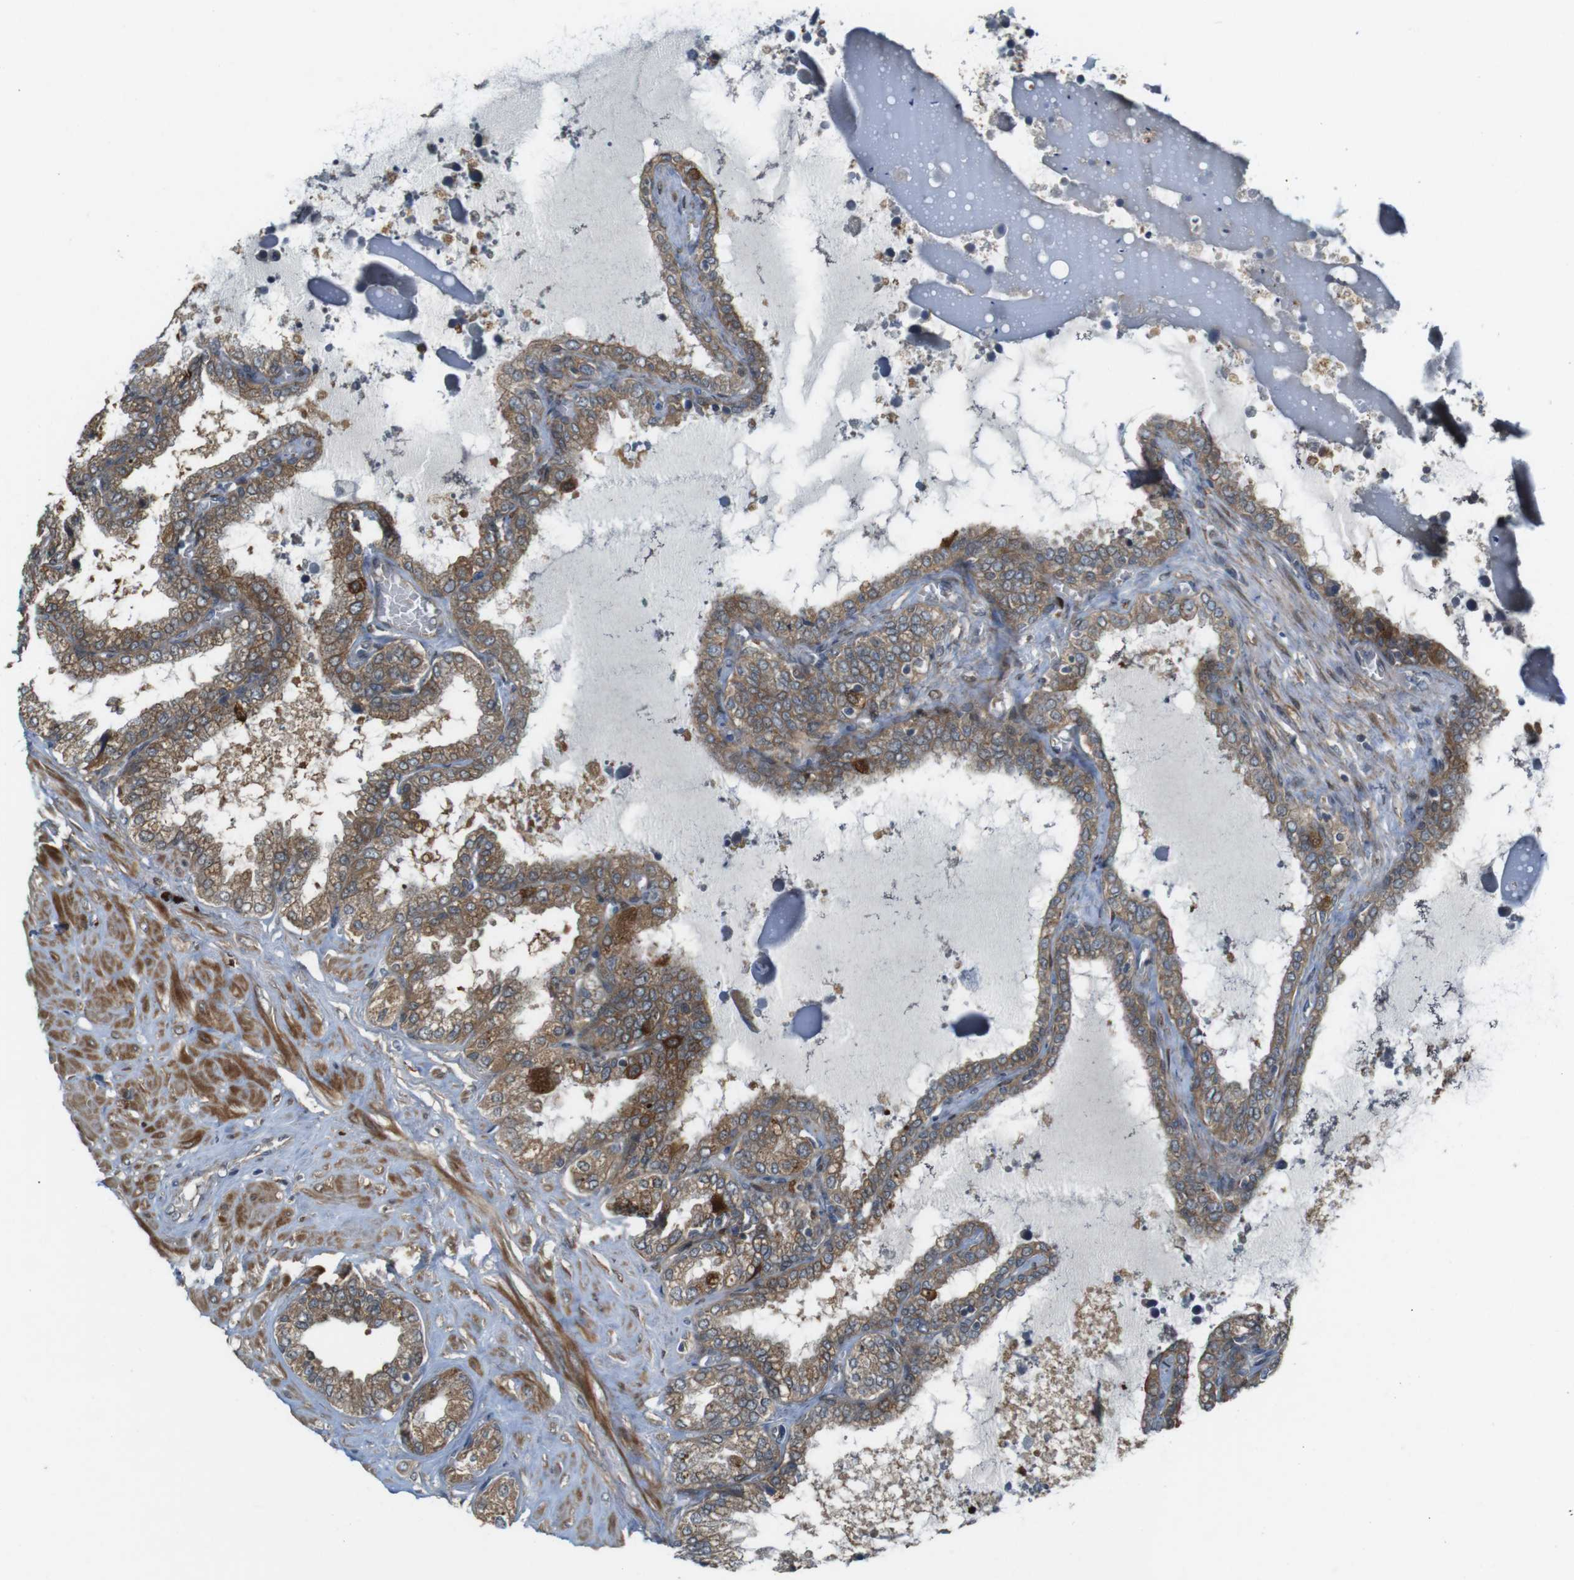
{"staining": {"intensity": "moderate", "quantity": ">75%", "location": "cytoplasmic/membranous"}, "tissue": "seminal vesicle", "cell_type": "Glandular cells", "image_type": "normal", "snomed": [{"axis": "morphology", "description": "Normal tissue, NOS"}, {"axis": "topography", "description": "Seminal veicle"}], "caption": "Immunohistochemical staining of unremarkable human seminal vesicle demonstrates medium levels of moderate cytoplasmic/membranous positivity in approximately >75% of glandular cells.", "gene": "IFFO2", "patient": {"sex": "male", "age": 46}}